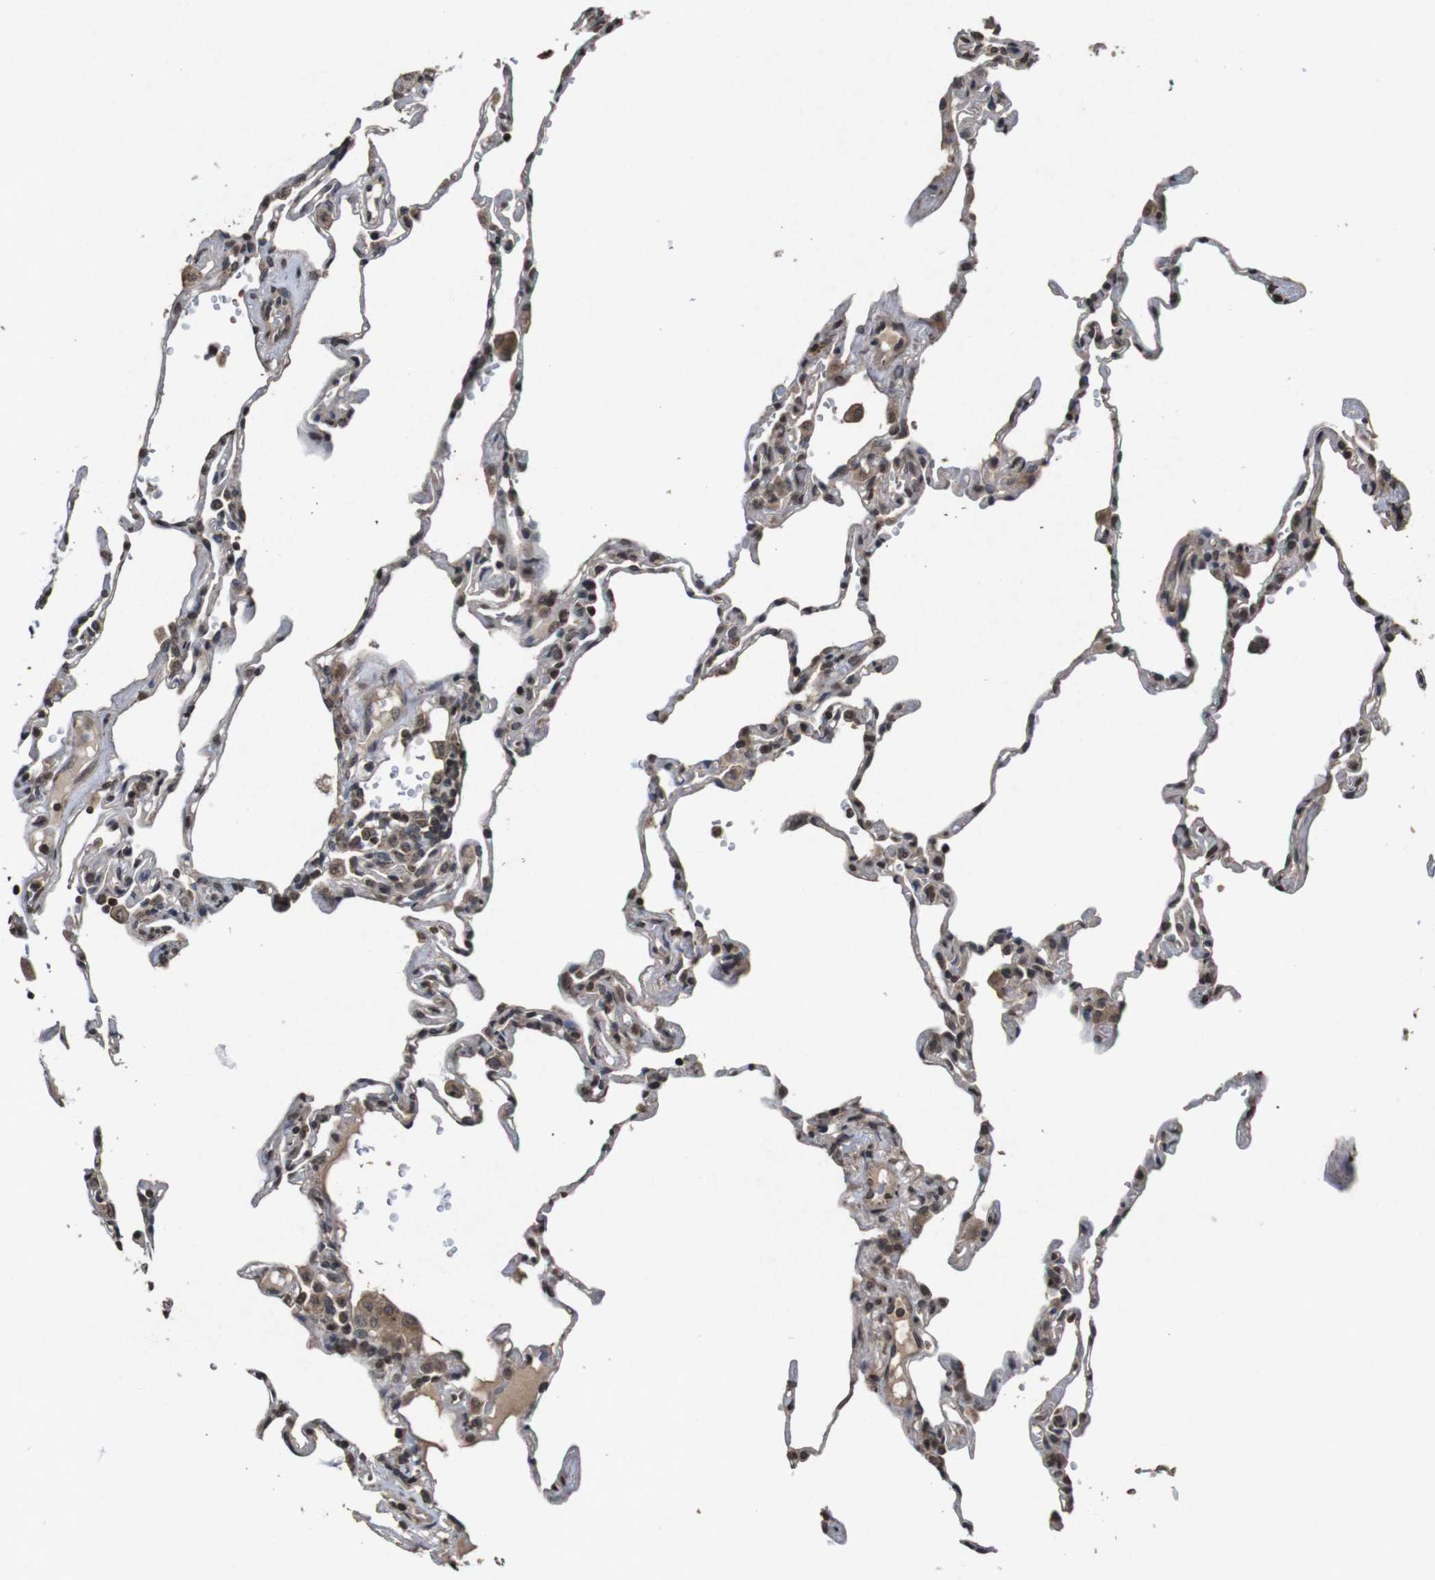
{"staining": {"intensity": "weak", "quantity": ">75%", "location": "cytoplasmic/membranous"}, "tissue": "lung", "cell_type": "Alveolar cells", "image_type": "normal", "snomed": [{"axis": "morphology", "description": "Normal tissue, NOS"}, {"axis": "topography", "description": "Lung"}], "caption": "Immunohistochemistry (IHC) micrograph of unremarkable lung: lung stained using immunohistochemistry (IHC) exhibits low levels of weak protein expression localized specifically in the cytoplasmic/membranous of alveolar cells, appearing as a cytoplasmic/membranous brown color.", "gene": "SORL1", "patient": {"sex": "male", "age": 59}}